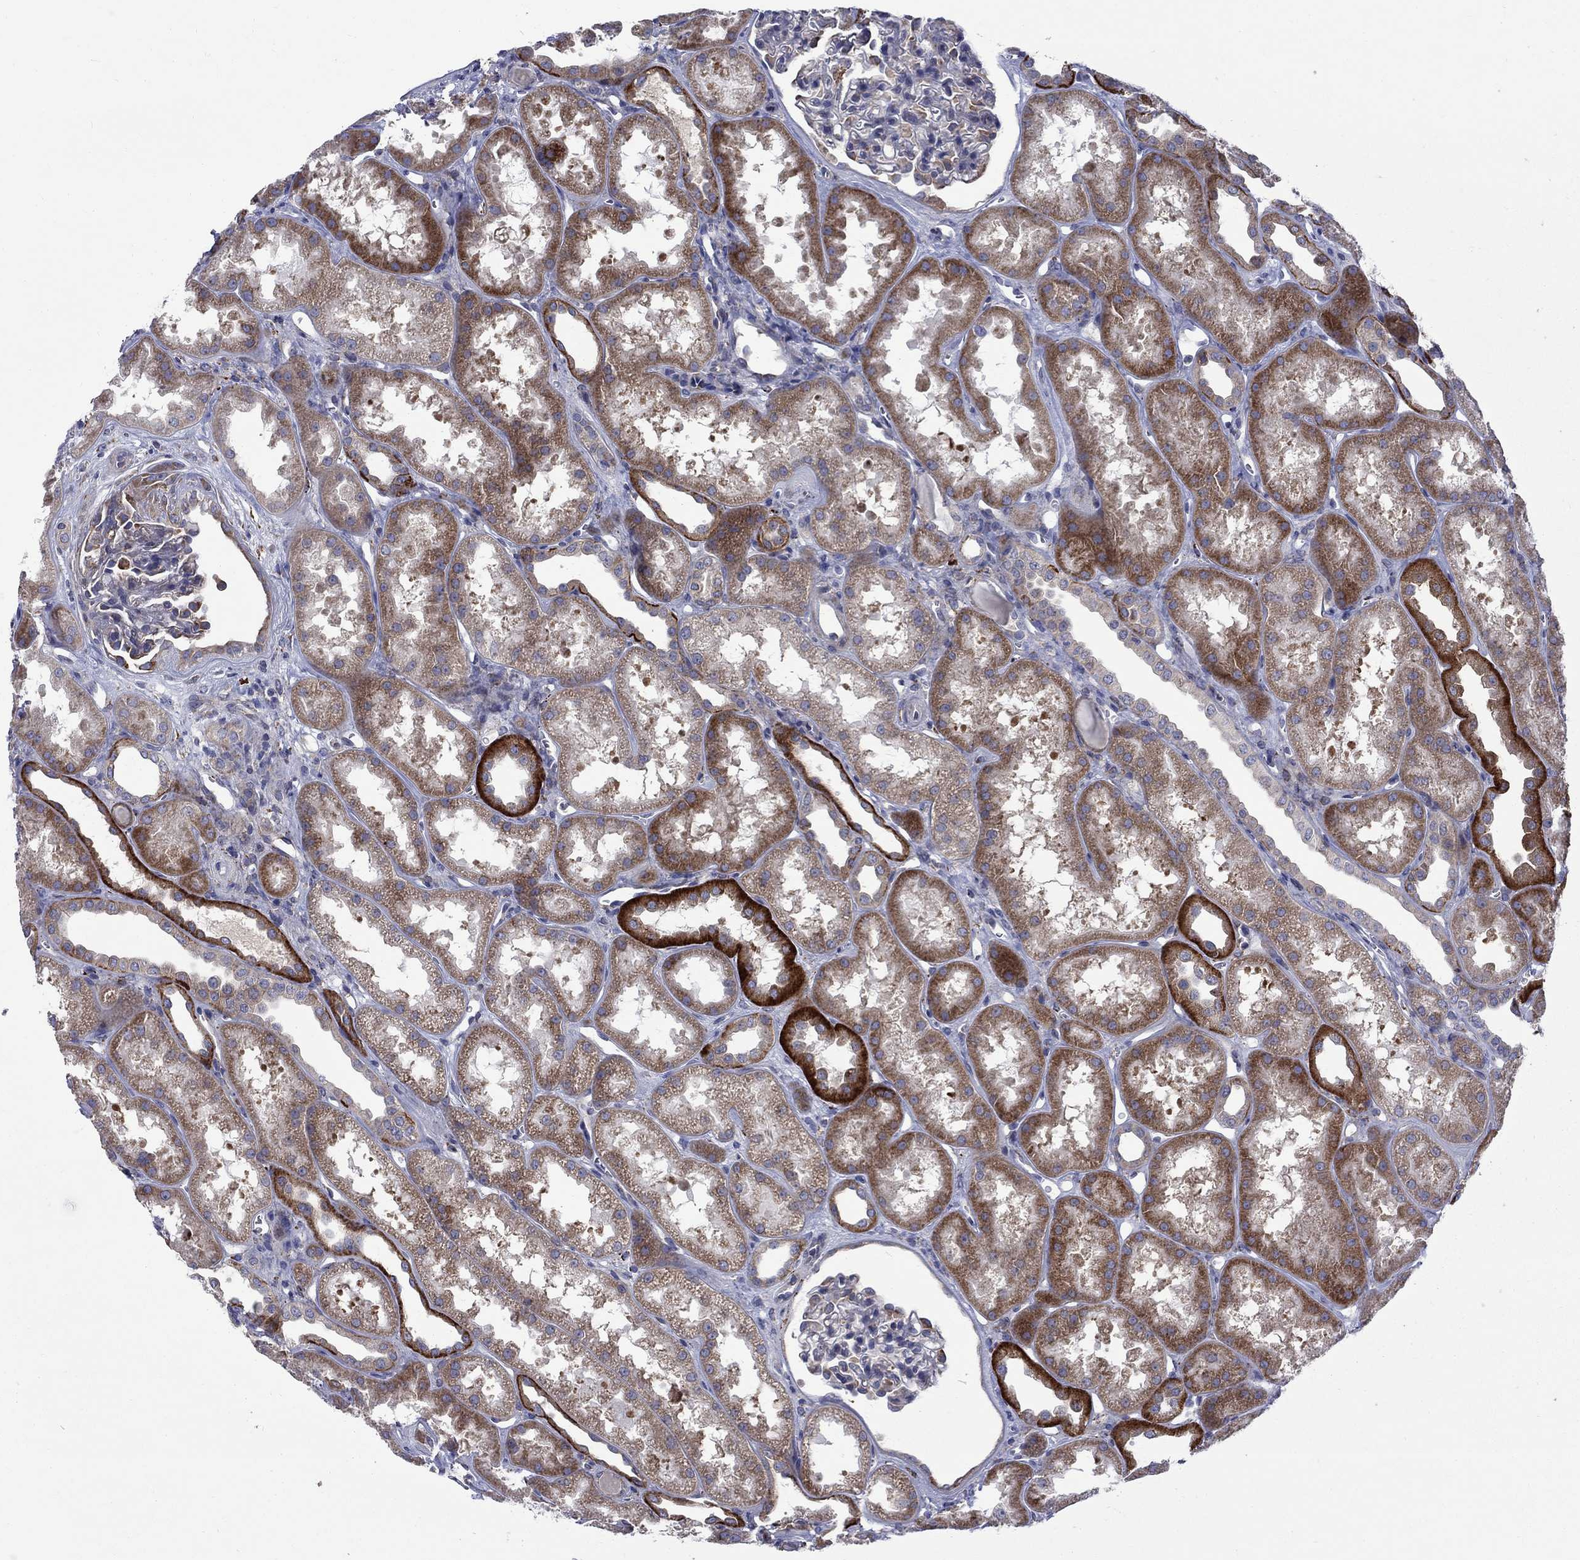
{"staining": {"intensity": "moderate", "quantity": "<25%", "location": "cytoplasmic/membranous"}, "tissue": "kidney", "cell_type": "Cells in glomeruli", "image_type": "normal", "snomed": [{"axis": "morphology", "description": "Normal tissue, NOS"}, {"axis": "topography", "description": "Kidney"}], "caption": "Immunohistochemistry (IHC) micrograph of benign kidney: human kidney stained using IHC shows low levels of moderate protein expression localized specifically in the cytoplasmic/membranous of cells in glomeruli, appearing as a cytoplasmic/membranous brown color.", "gene": "ASNS", "patient": {"sex": "male", "age": 61}}